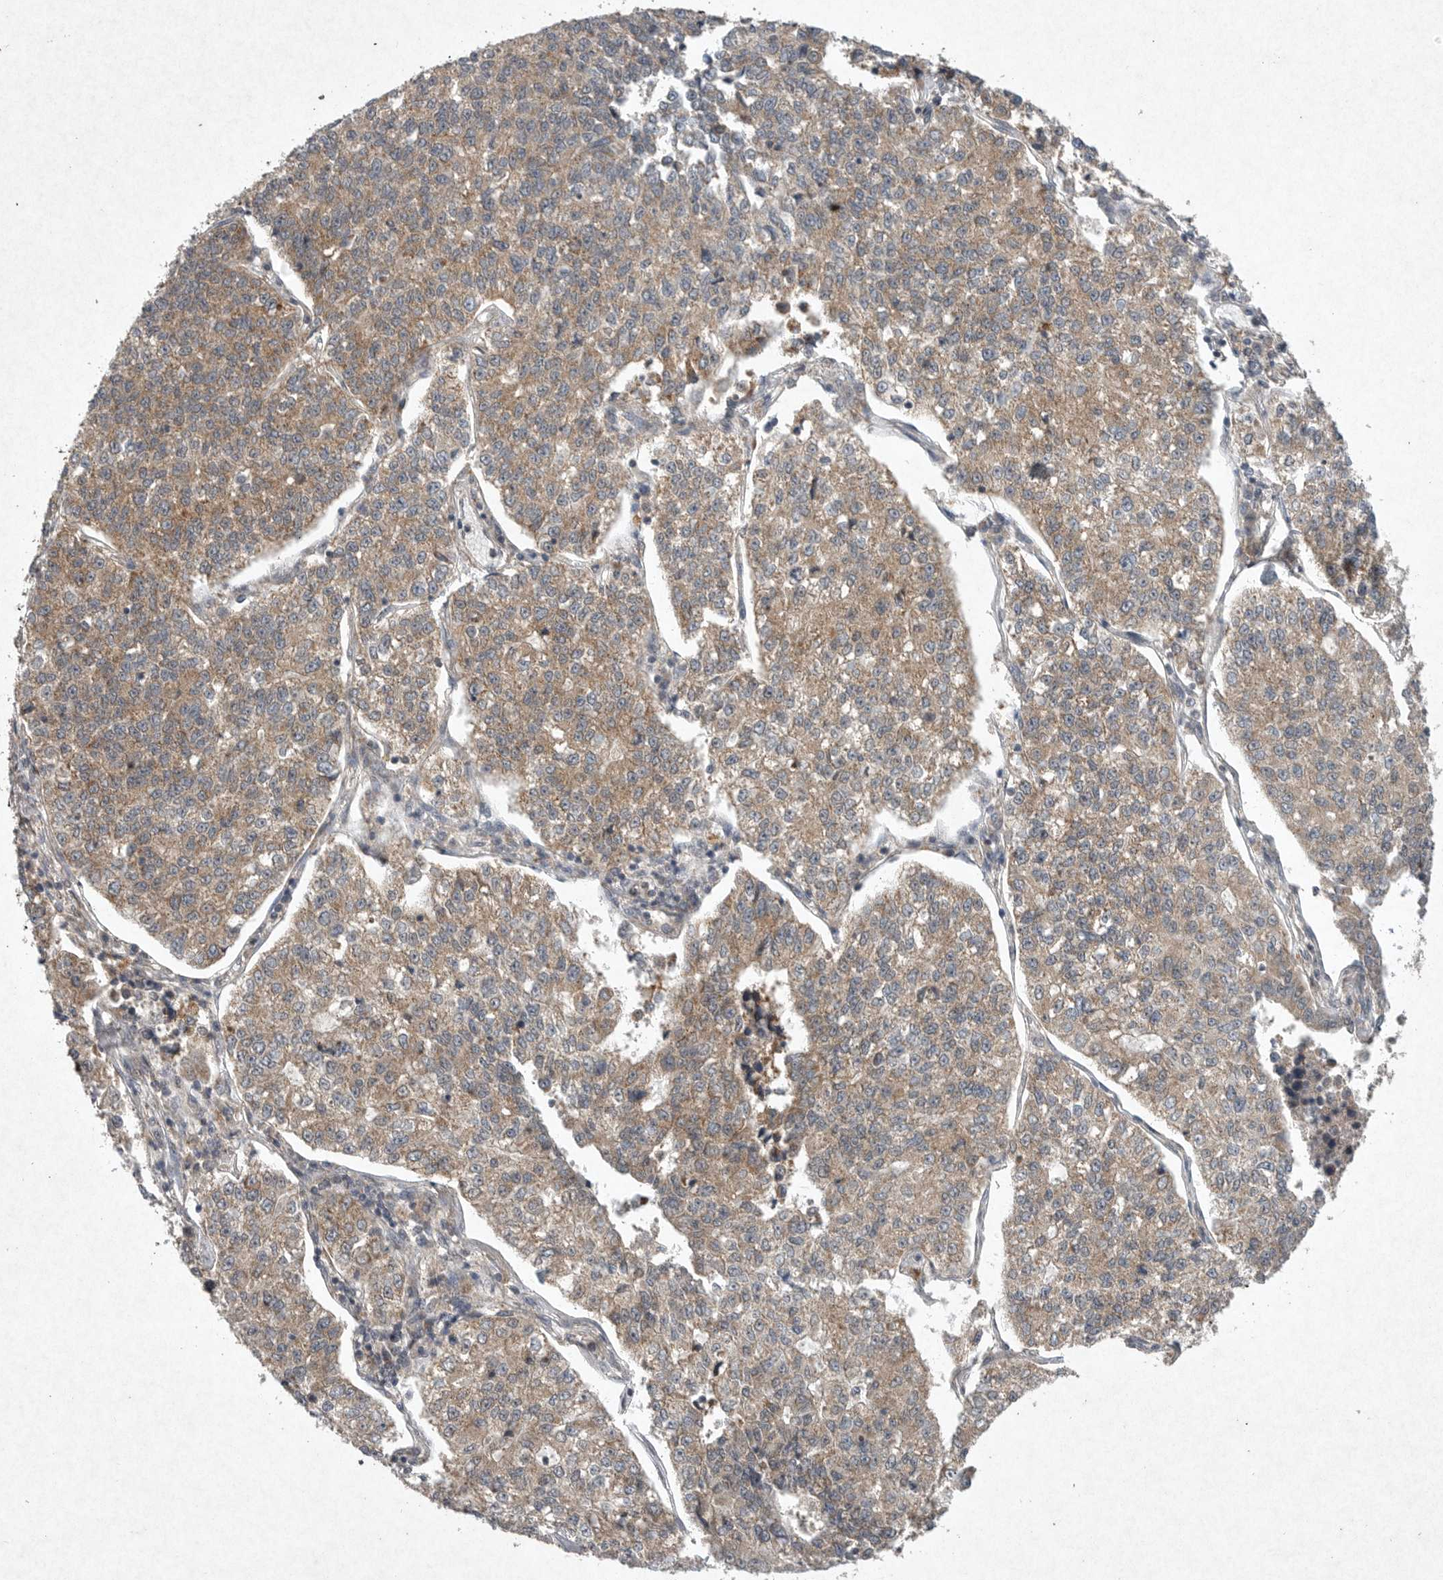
{"staining": {"intensity": "moderate", "quantity": ">75%", "location": "cytoplasmic/membranous"}, "tissue": "lung cancer", "cell_type": "Tumor cells", "image_type": "cancer", "snomed": [{"axis": "morphology", "description": "Adenocarcinoma, NOS"}, {"axis": "topography", "description": "Lung"}], "caption": "A brown stain labels moderate cytoplasmic/membranous expression of a protein in human lung adenocarcinoma tumor cells.", "gene": "DDR1", "patient": {"sex": "male", "age": 49}}